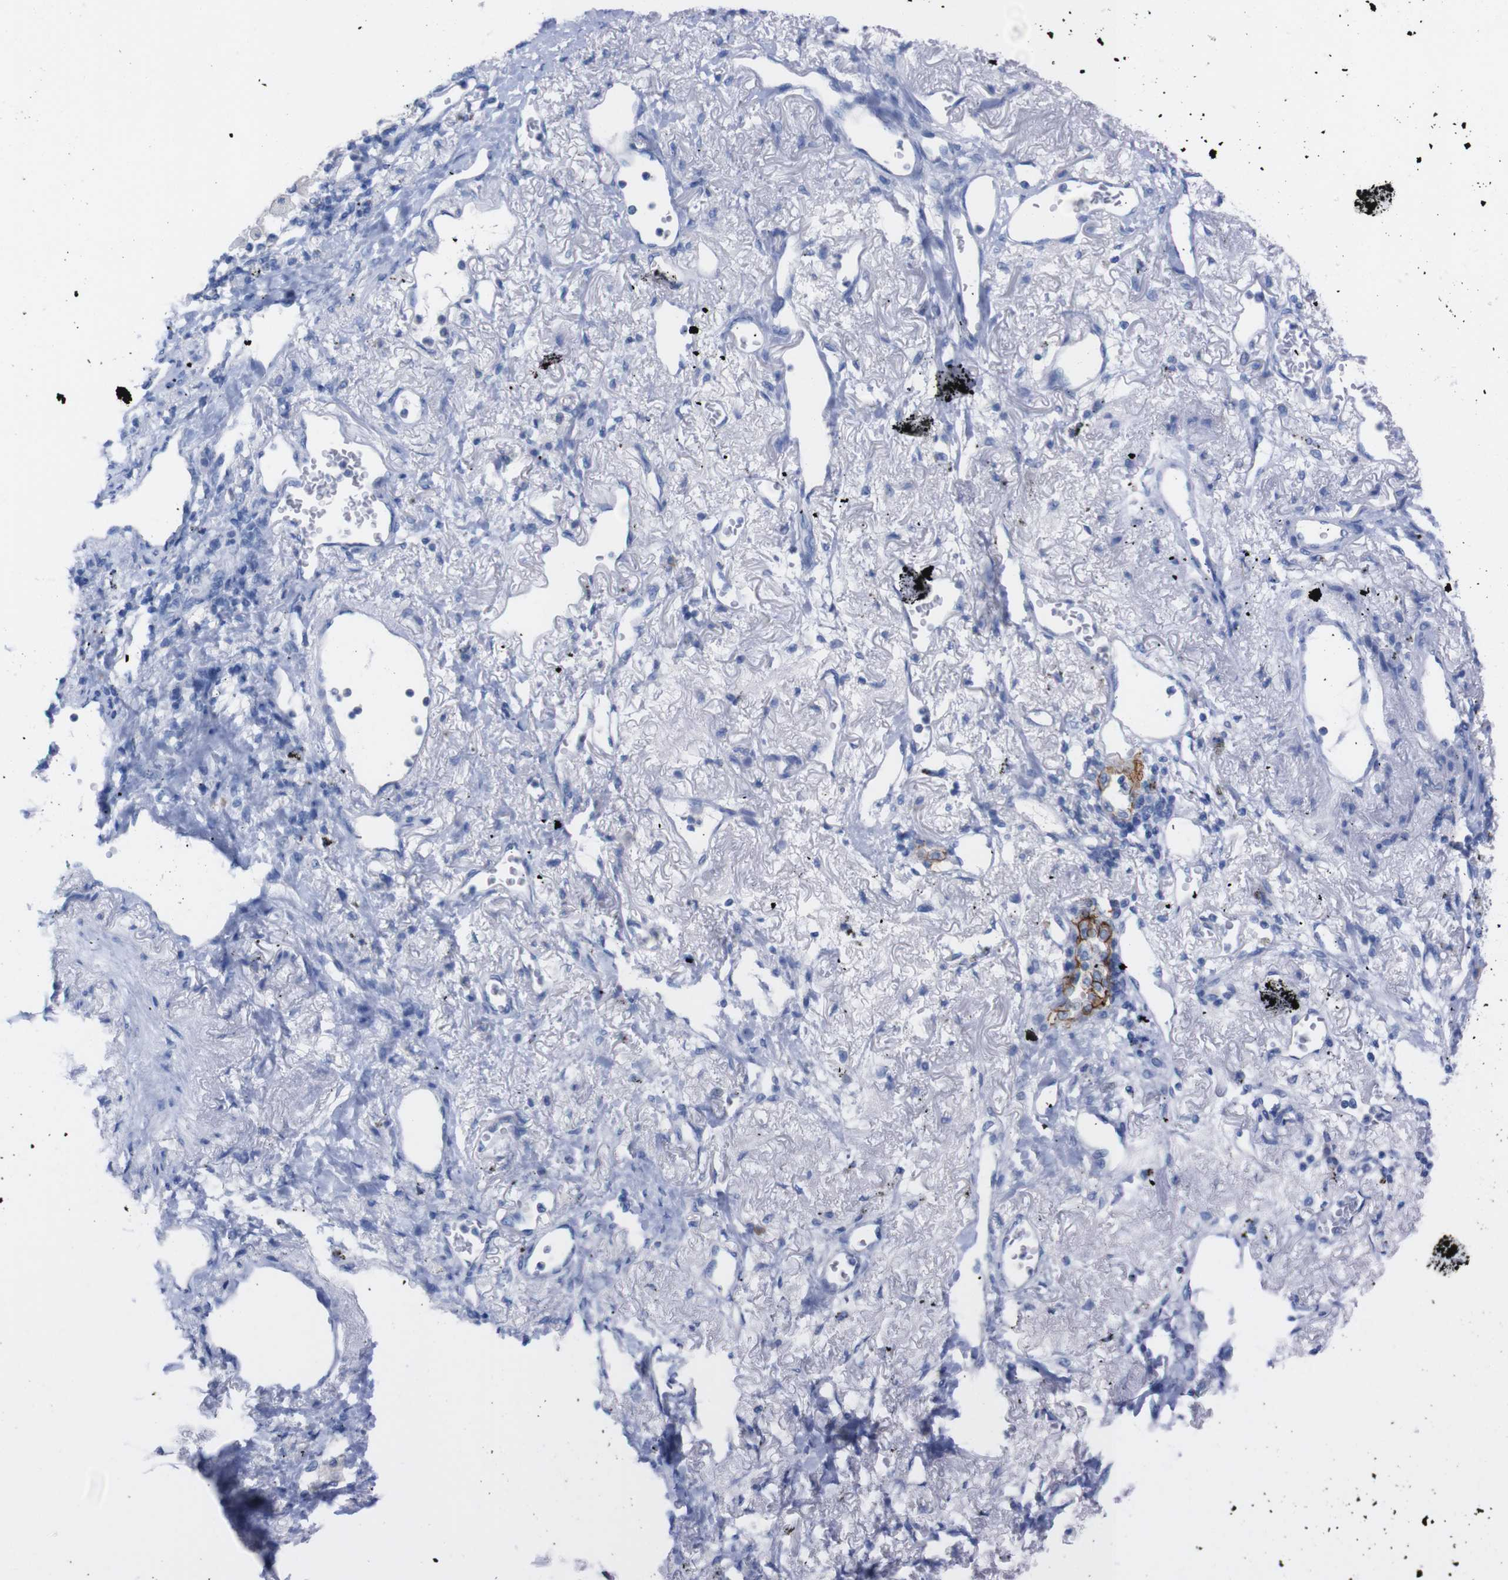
{"staining": {"intensity": "moderate", "quantity": "<25%", "location": "cytoplasmic/membranous"}, "tissue": "lung cancer", "cell_type": "Tumor cells", "image_type": "cancer", "snomed": [{"axis": "morphology", "description": "Squamous cell carcinoma, NOS"}, {"axis": "topography", "description": "Lung"}], "caption": "An image of lung cancer stained for a protein exhibits moderate cytoplasmic/membranous brown staining in tumor cells.", "gene": "TMEM243", "patient": {"sex": "female", "age": 73}}